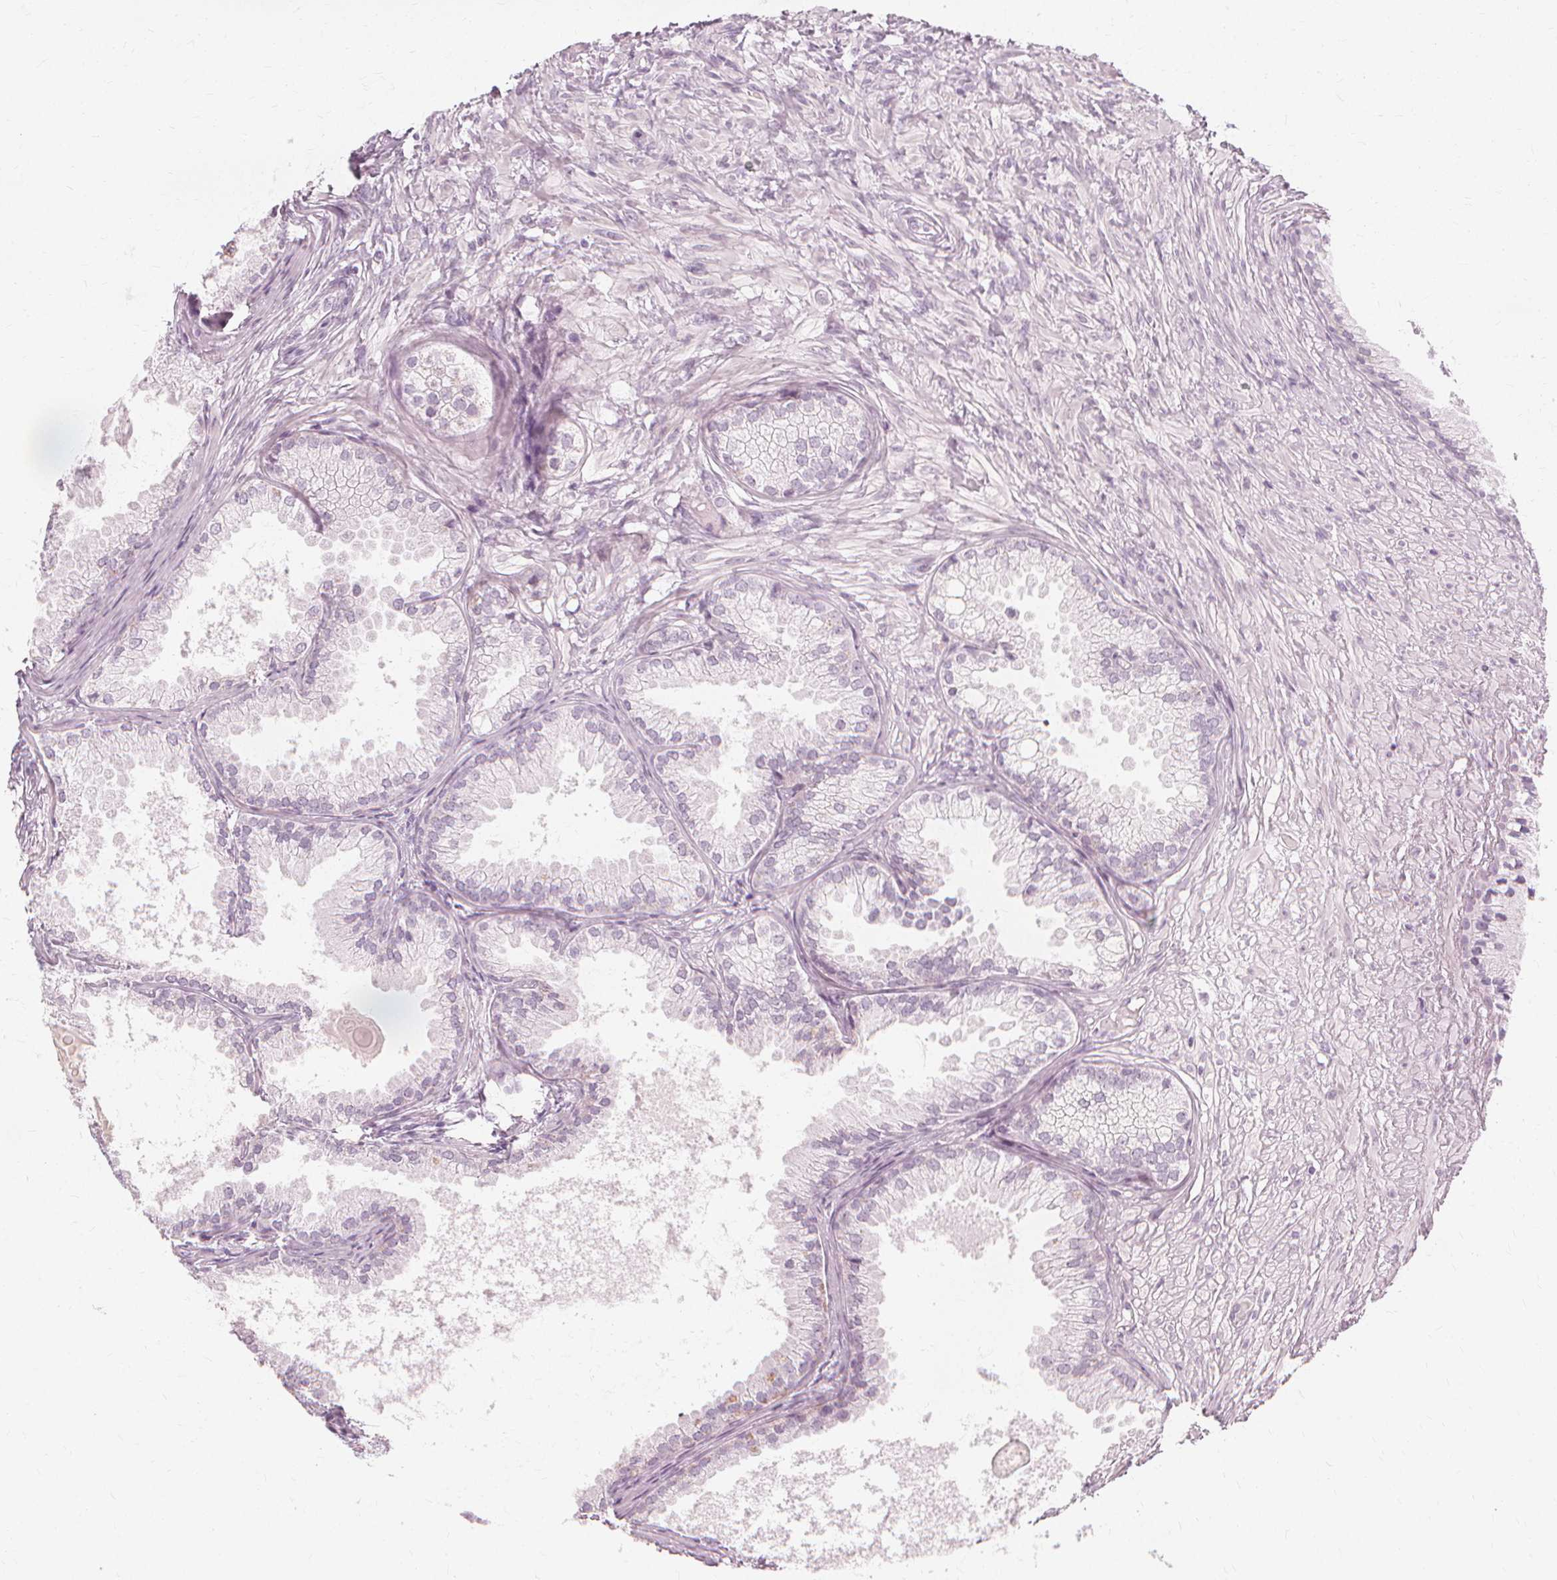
{"staining": {"intensity": "negative", "quantity": "none", "location": "none"}, "tissue": "prostate cancer", "cell_type": "Tumor cells", "image_type": "cancer", "snomed": [{"axis": "morphology", "description": "Adenocarcinoma, High grade"}, {"axis": "topography", "description": "Prostate"}], "caption": "Prostate adenocarcinoma (high-grade) stained for a protein using immunohistochemistry (IHC) exhibits no staining tumor cells.", "gene": "NXPE1", "patient": {"sex": "male", "age": 83}}